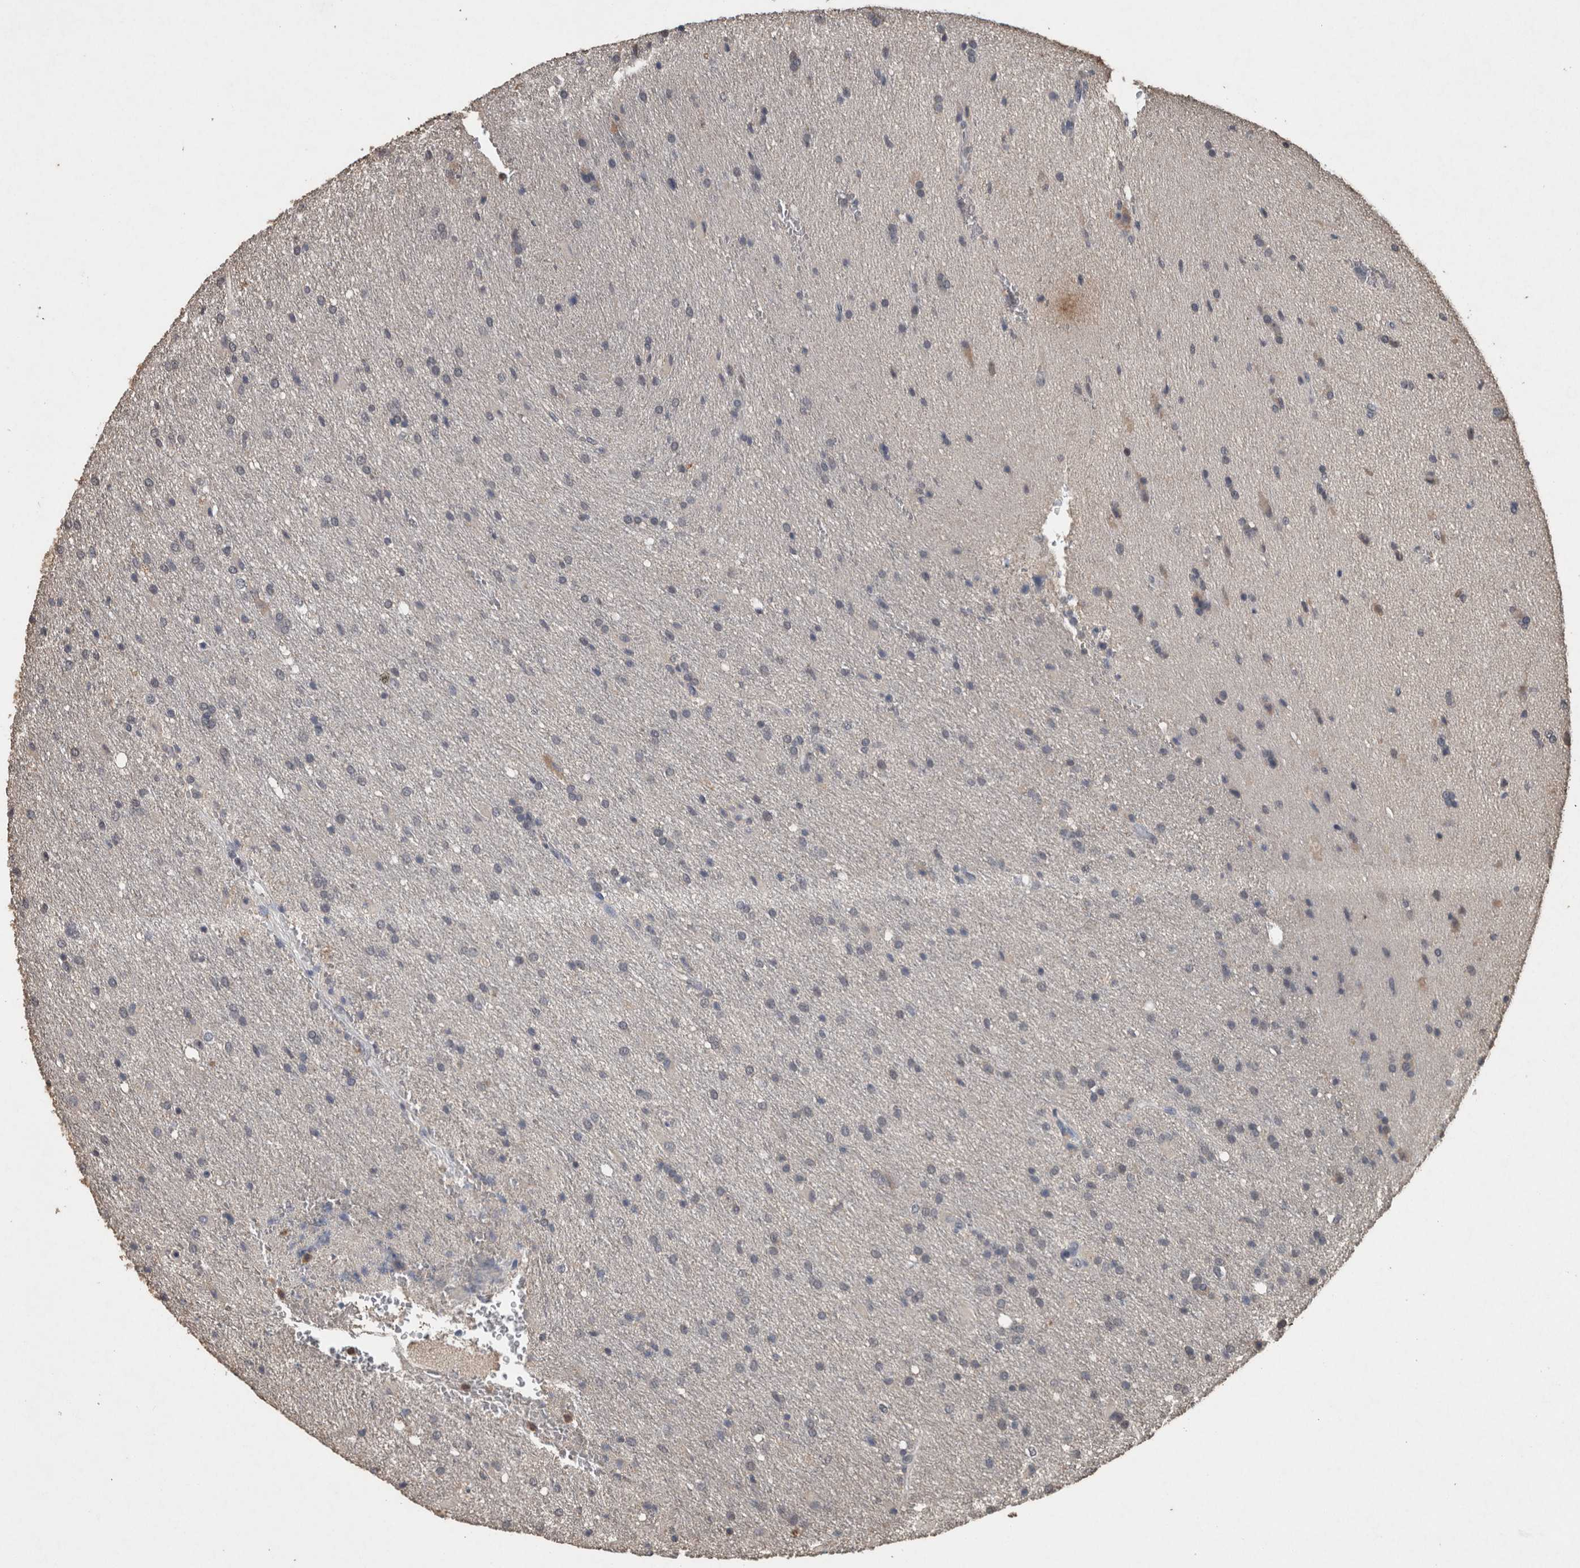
{"staining": {"intensity": "negative", "quantity": "none", "location": "none"}, "tissue": "glioma", "cell_type": "Tumor cells", "image_type": "cancer", "snomed": [{"axis": "morphology", "description": "Glioma, malignant, High grade"}, {"axis": "topography", "description": "Brain"}], "caption": "There is no significant staining in tumor cells of malignant glioma (high-grade).", "gene": "FGFRL1", "patient": {"sex": "female", "age": 57}}